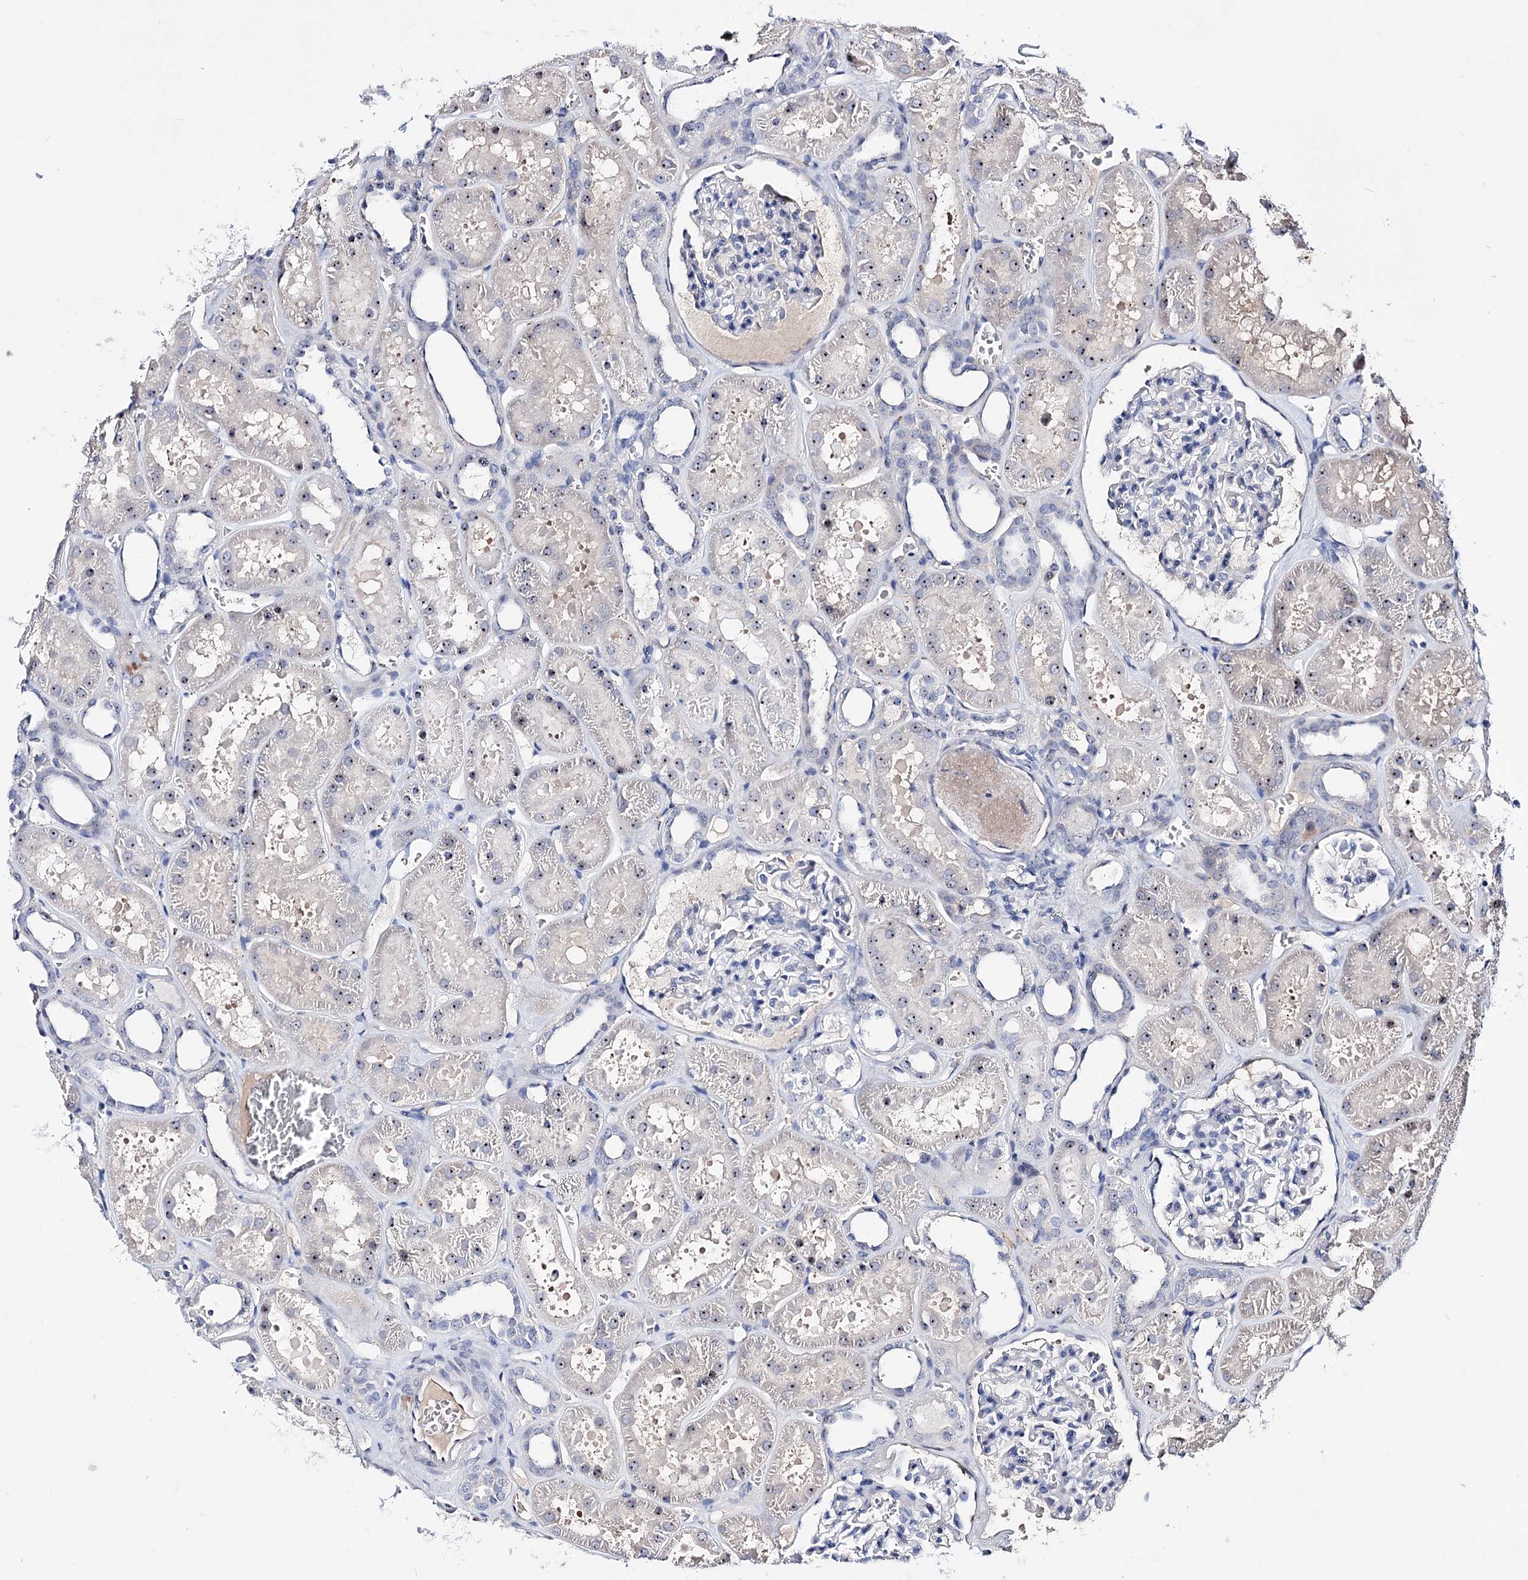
{"staining": {"intensity": "negative", "quantity": "none", "location": "none"}, "tissue": "kidney", "cell_type": "Cells in glomeruli", "image_type": "normal", "snomed": [{"axis": "morphology", "description": "Normal tissue, NOS"}, {"axis": "topography", "description": "Kidney"}], "caption": "A photomicrograph of human kidney is negative for staining in cells in glomeruli.", "gene": "PCGF5", "patient": {"sex": "female", "age": 41}}